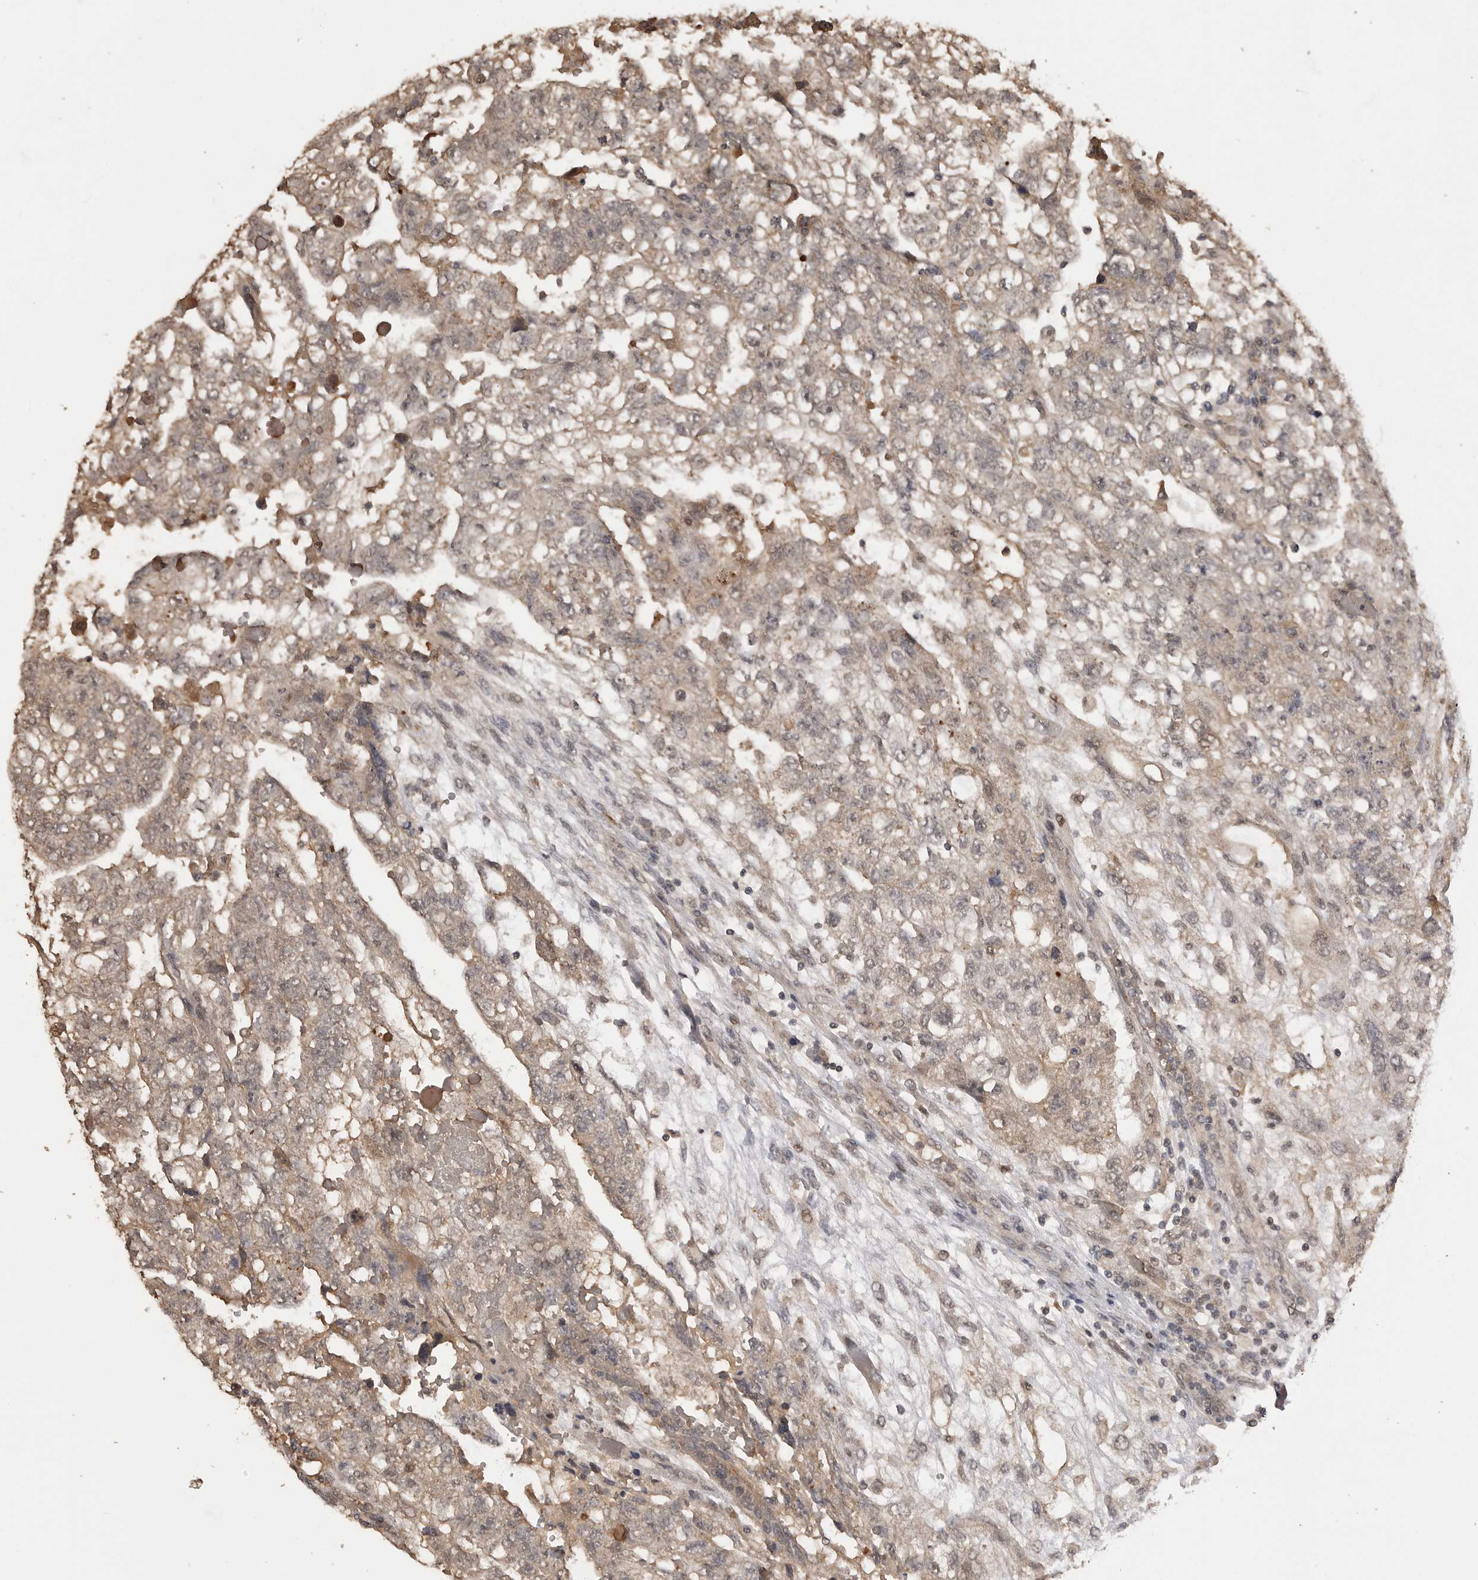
{"staining": {"intensity": "weak", "quantity": ">75%", "location": "cytoplasmic/membranous"}, "tissue": "testis cancer", "cell_type": "Tumor cells", "image_type": "cancer", "snomed": [{"axis": "morphology", "description": "Carcinoma, Embryonal, NOS"}, {"axis": "topography", "description": "Testis"}], "caption": "Embryonal carcinoma (testis) stained with immunohistochemistry reveals weak cytoplasmic/membranous expression in about >75% of tumor cells. The staining is performed using DAB (3,3'-diaminobenzidine) brown chromogen to label protein expression. The nuclei are counter-stained blue using hematoxylin.", "gene": "ASPSCR1", "patient": {"sex": "male", "age": 36}}